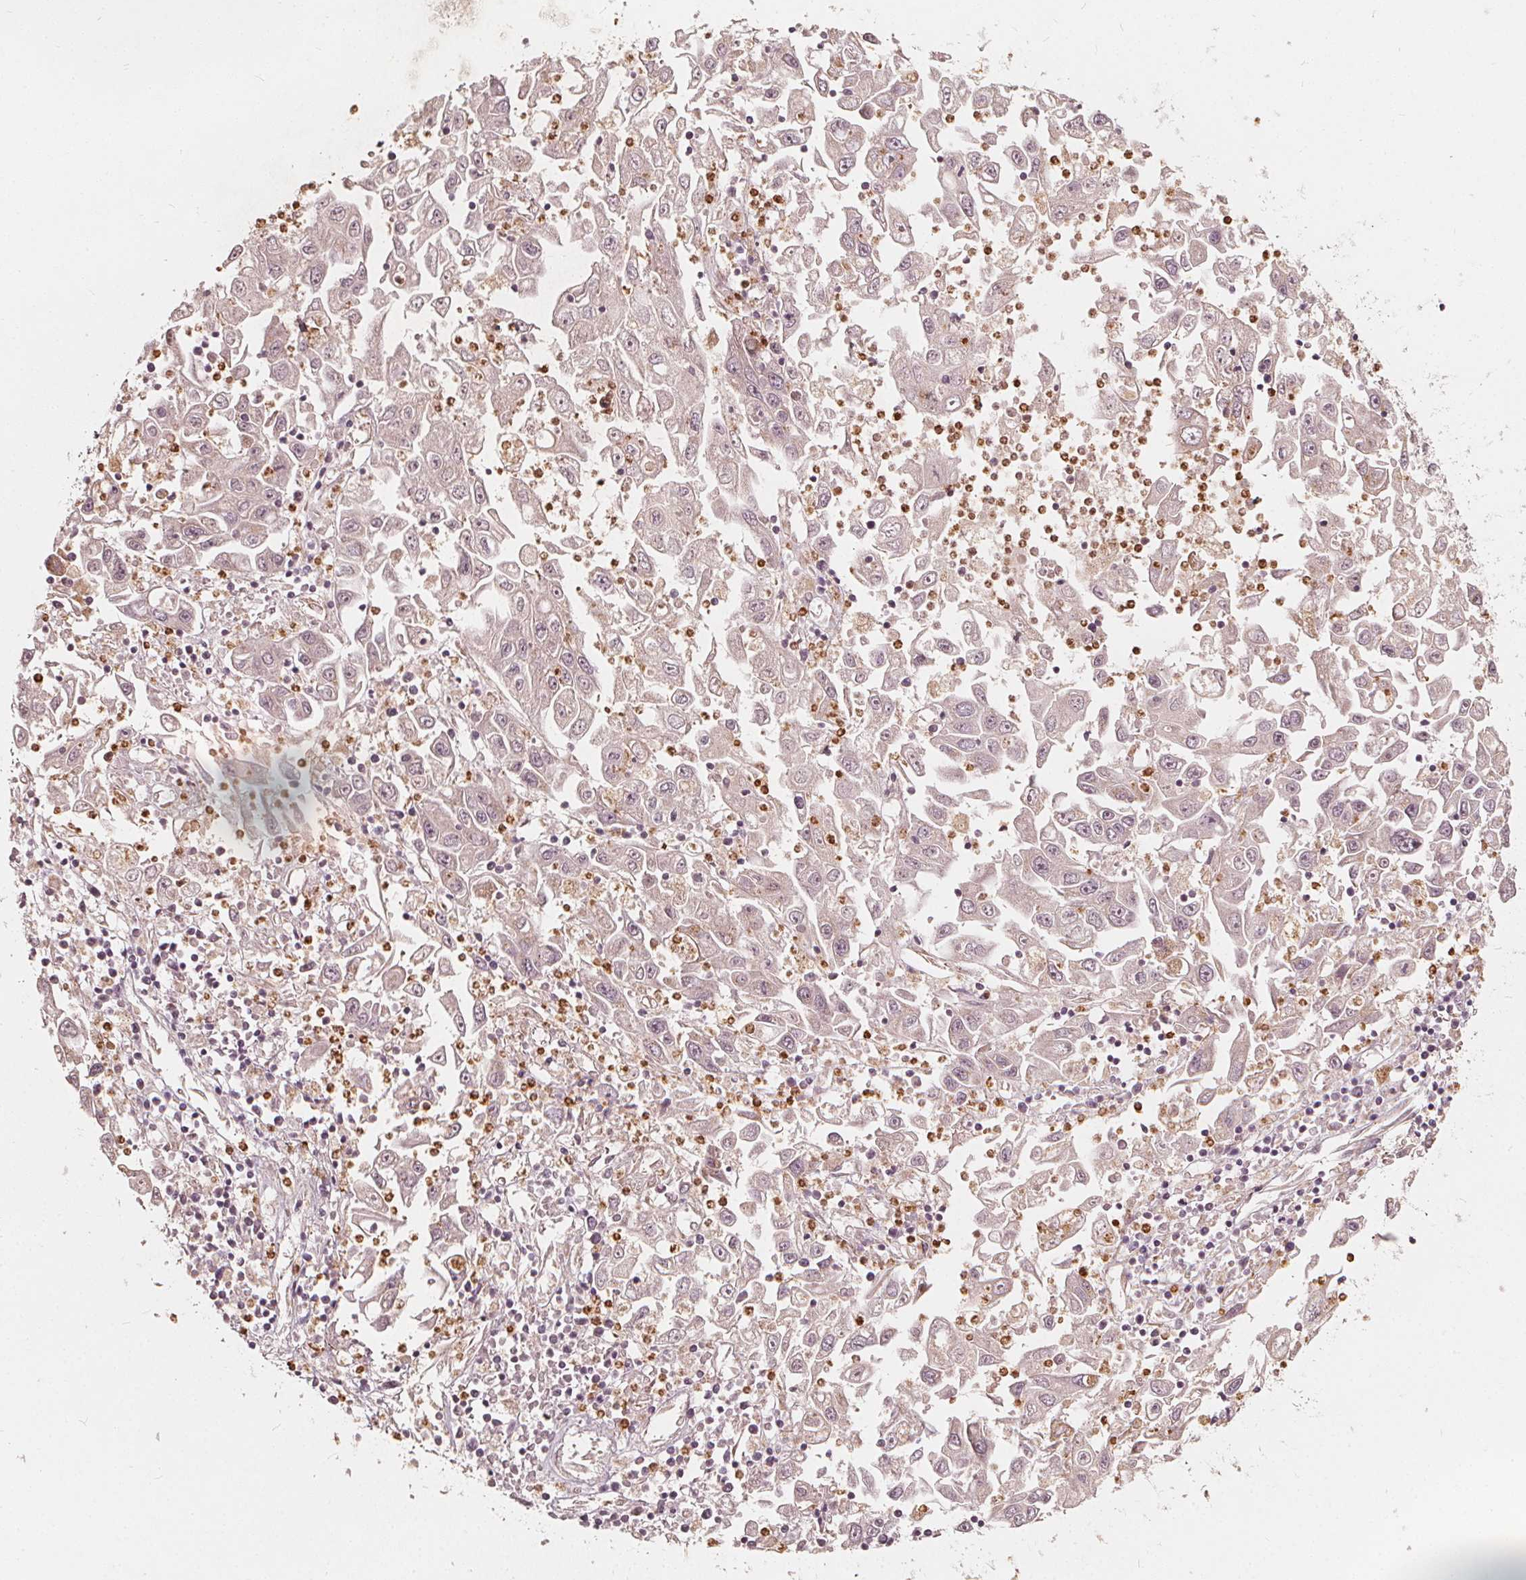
{"staining": {"intensity": "negative", "quantity": "none", "location": "none"}, "tissue": "endometrial cancer", "cell_type": "Tumor cells", "image_type": "cancer", "snomed": [{"axis": "morphology", "description": "Adenocarcinoma, NOS"}, {"axis": "topography", "description": "Uterus"}], "caption": "Tumor cells are negative for protein expression in human endometrial cancer (adenocarcinoma).", "gene": "NPC1L1", "patient": {"sex": "female", "age": 62}}